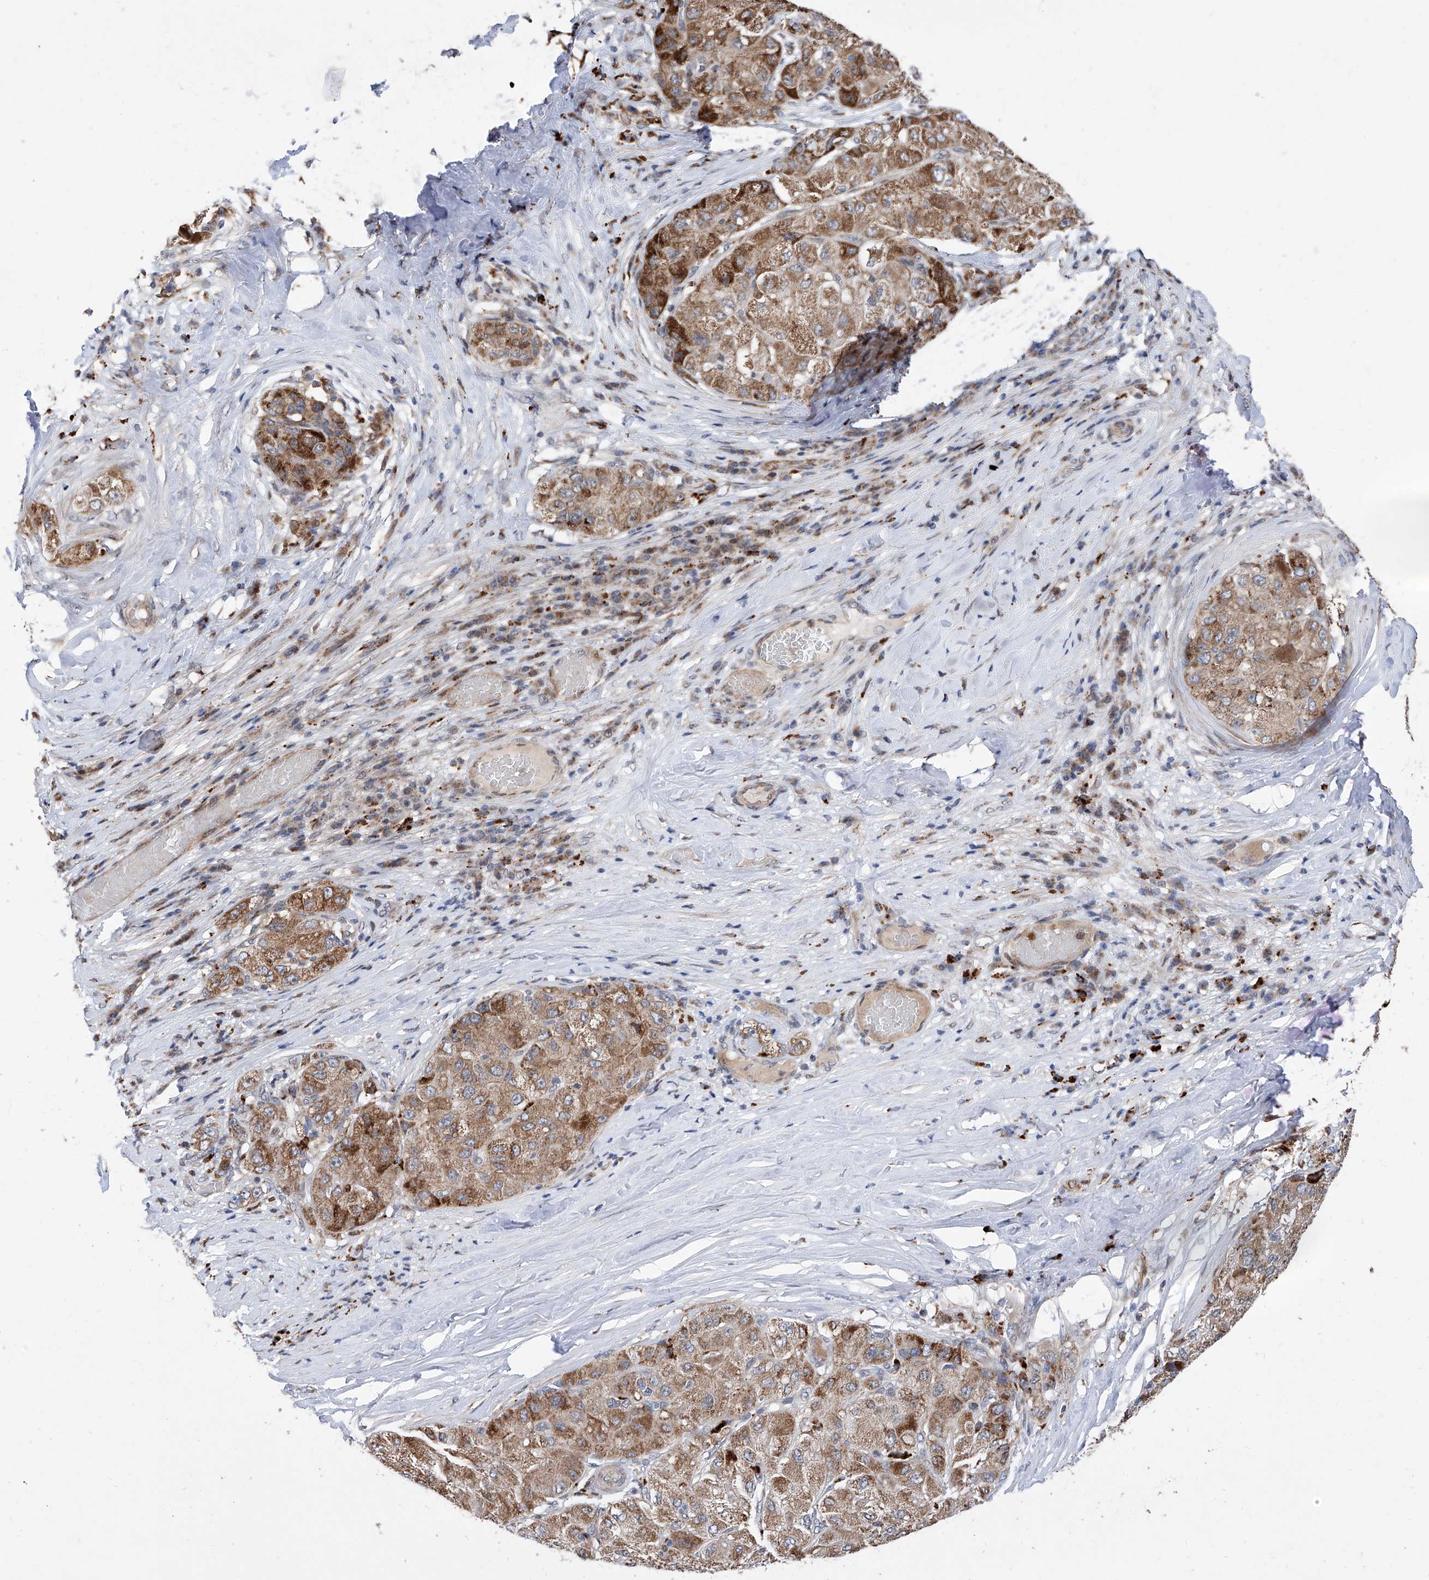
{"staining": {"intensity": "moderate", "quantity": ">75%", "location": "cytoplasmic/membranous"}, "tissue": "liver cancer", "cell_type": "Tumor cells", "image_type": "cancer", "snomed": [{"axis": "morphology", "description": "Carcinoma, Hepatocellular, NOS"}, {"axis": "topography", "description": "Liver"}], "caption": "The micrograph exhibits immunohistochemical staining of hepatocellular carcinoma (liver). There is moderate cytoplasmic/membranous positivity is appreciated in about >75% of tumor cells. (DAB IHC with brightfield microscopy, high magnification).", "gene": "FARP2", "patient": {"sex": "male", "age": 80}}